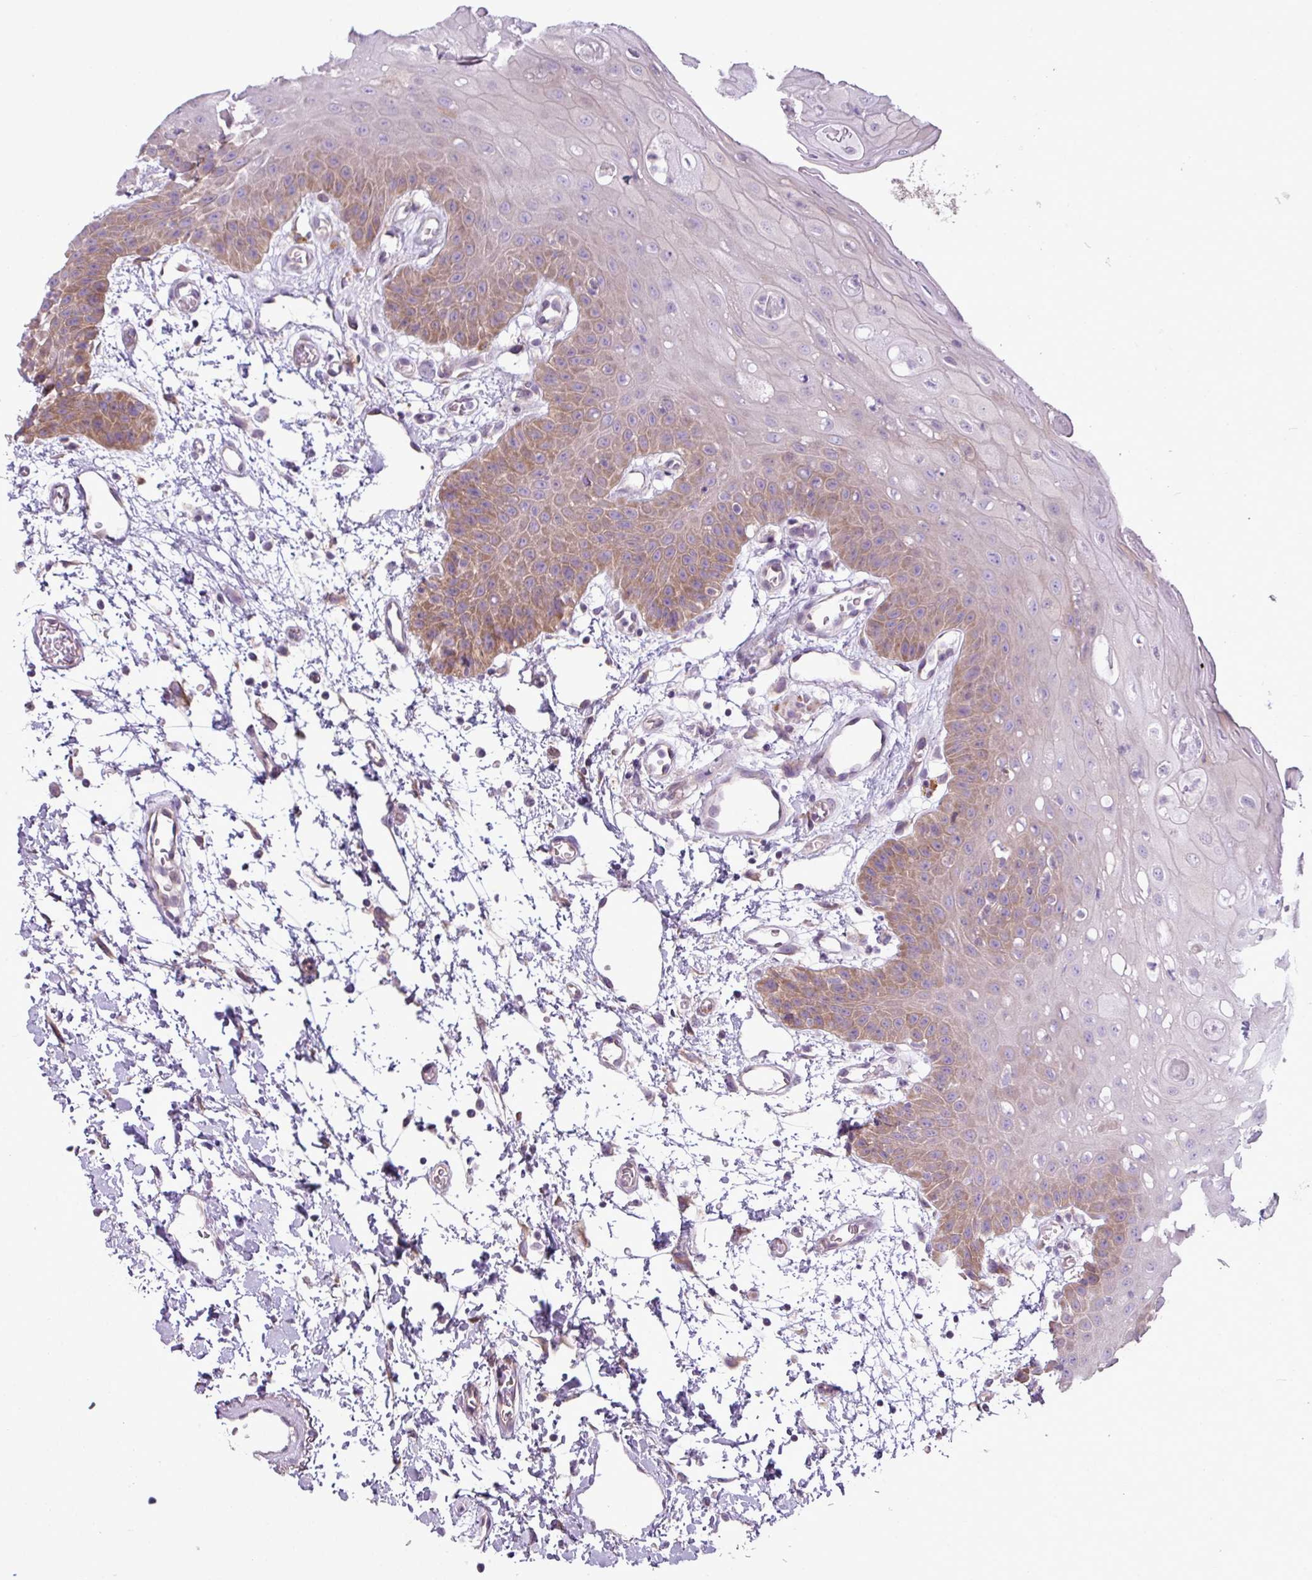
{"staining": {"intensity": "moderate", "quantity": "25%-75%", "location": "cytoplasmic/membranous"}, "tissue": "oral mucosa", "cell_type": "Squamous epithelial cells", "image_type": "normal", "snomed": [{"axis": "morphology", "description": "Normal tissue, NOS"}, {"axis": "topography", "description": "Oral tissue"}, {"axis": "topography", "description": "Tounge, NOS"}], "caption": "This is a micrograph of IHC staining of benign oral mucosa, which shows moderate positivity in the cytoplasmic/membranous of squamous epithelial cells.", "gene": "CAMK2A", "patient": {"sex": "female", "age": 59}}